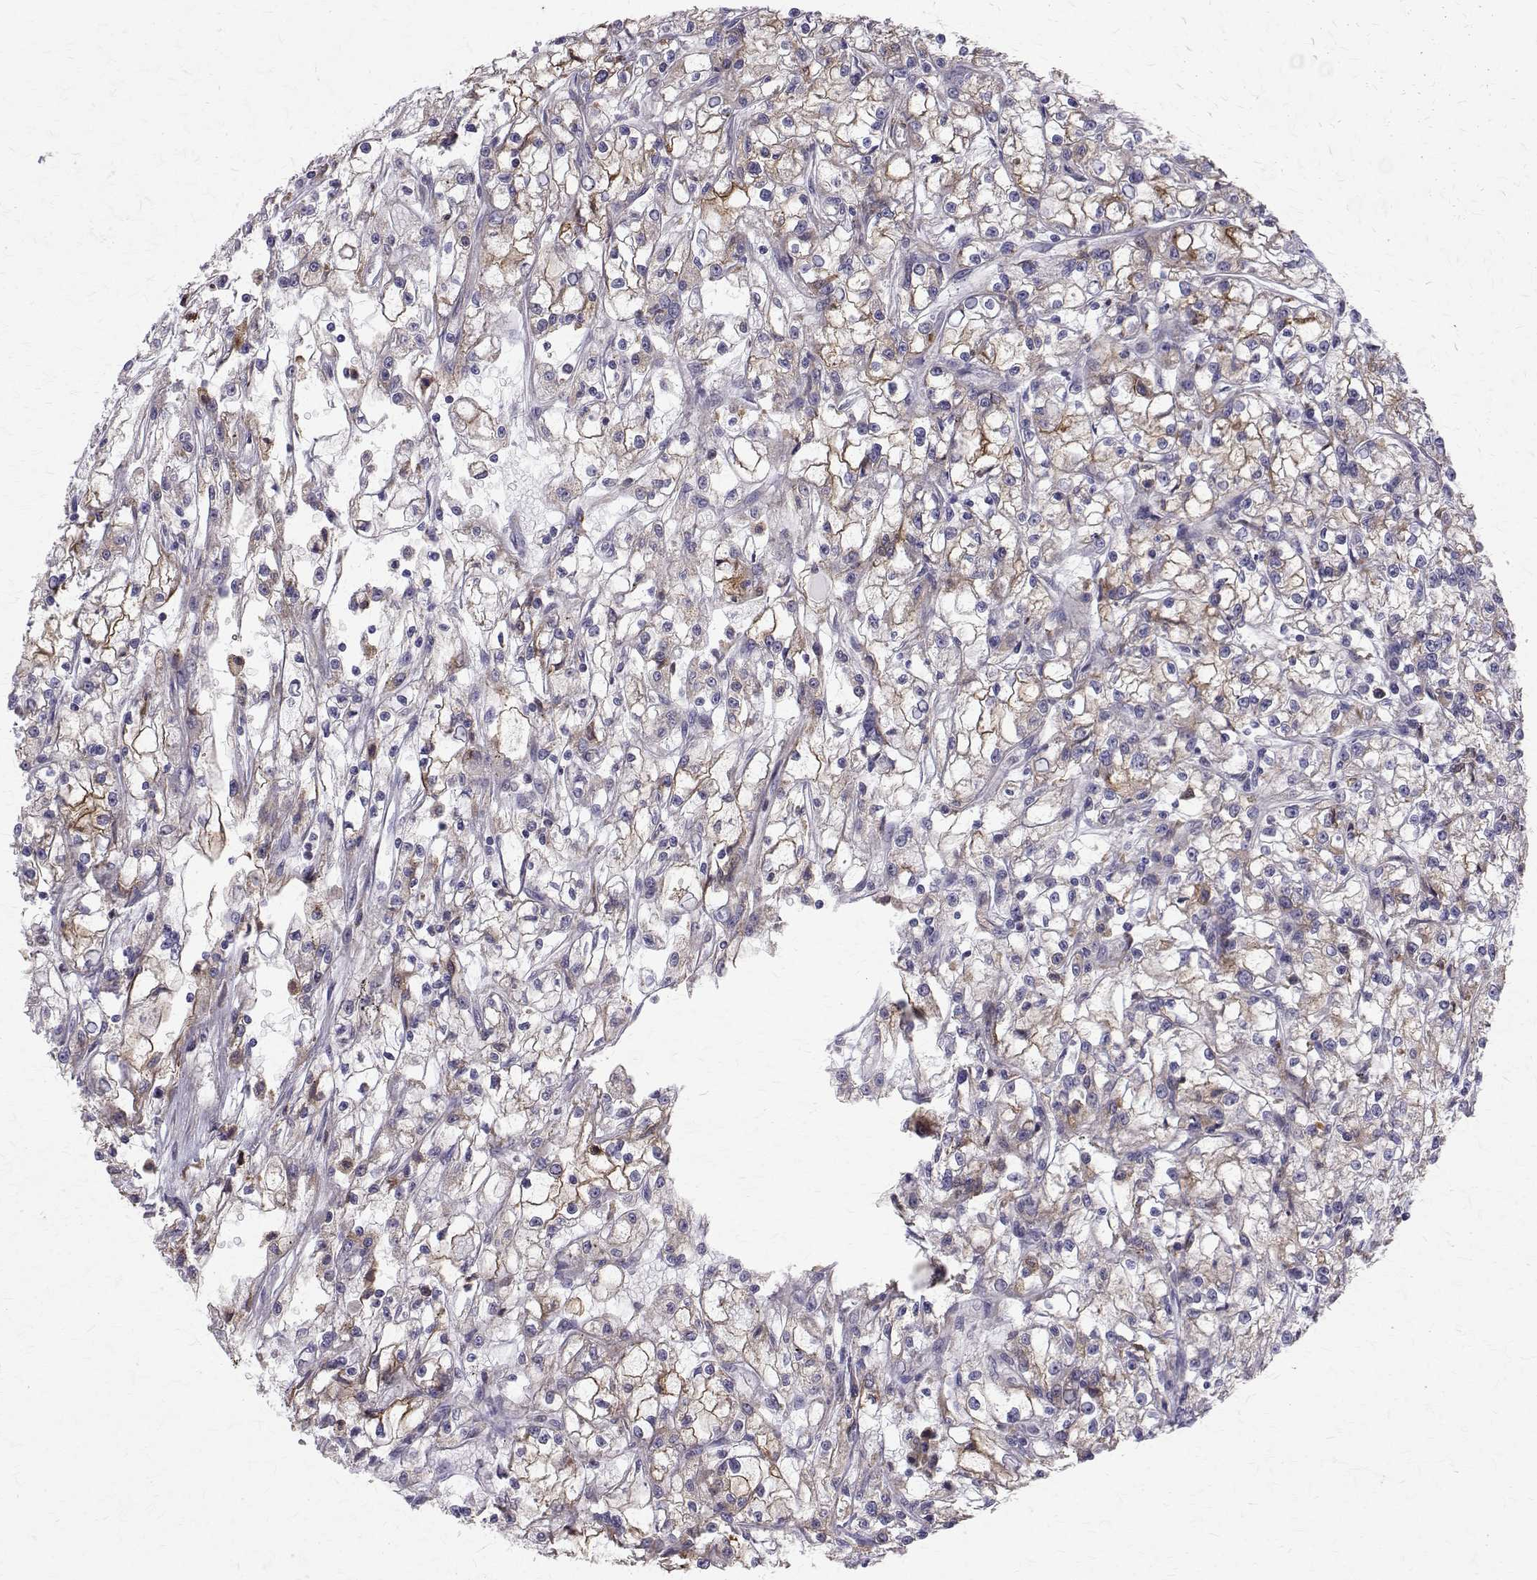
{"staining": {"intensity": "weak", "quantity": "<25%", "location": "cytoplasmic/membranous"}, "tissue": "renal cancer", "cell_type": "Tumor cells", "image_type": "cancer", "snomed": [{"axis": "morphology", "description": "Adenocarcinoma, NOS"}, {"axis": "topography", "description": "Kidney"}], "caption": "This is a histopathology image of immunohistochemistry staining of renal cancer (adenocarcinoma), which shows no positivity in tumor cells.", "gene": "CCDC89", "patient": {"sex": "female", "age": 59}}